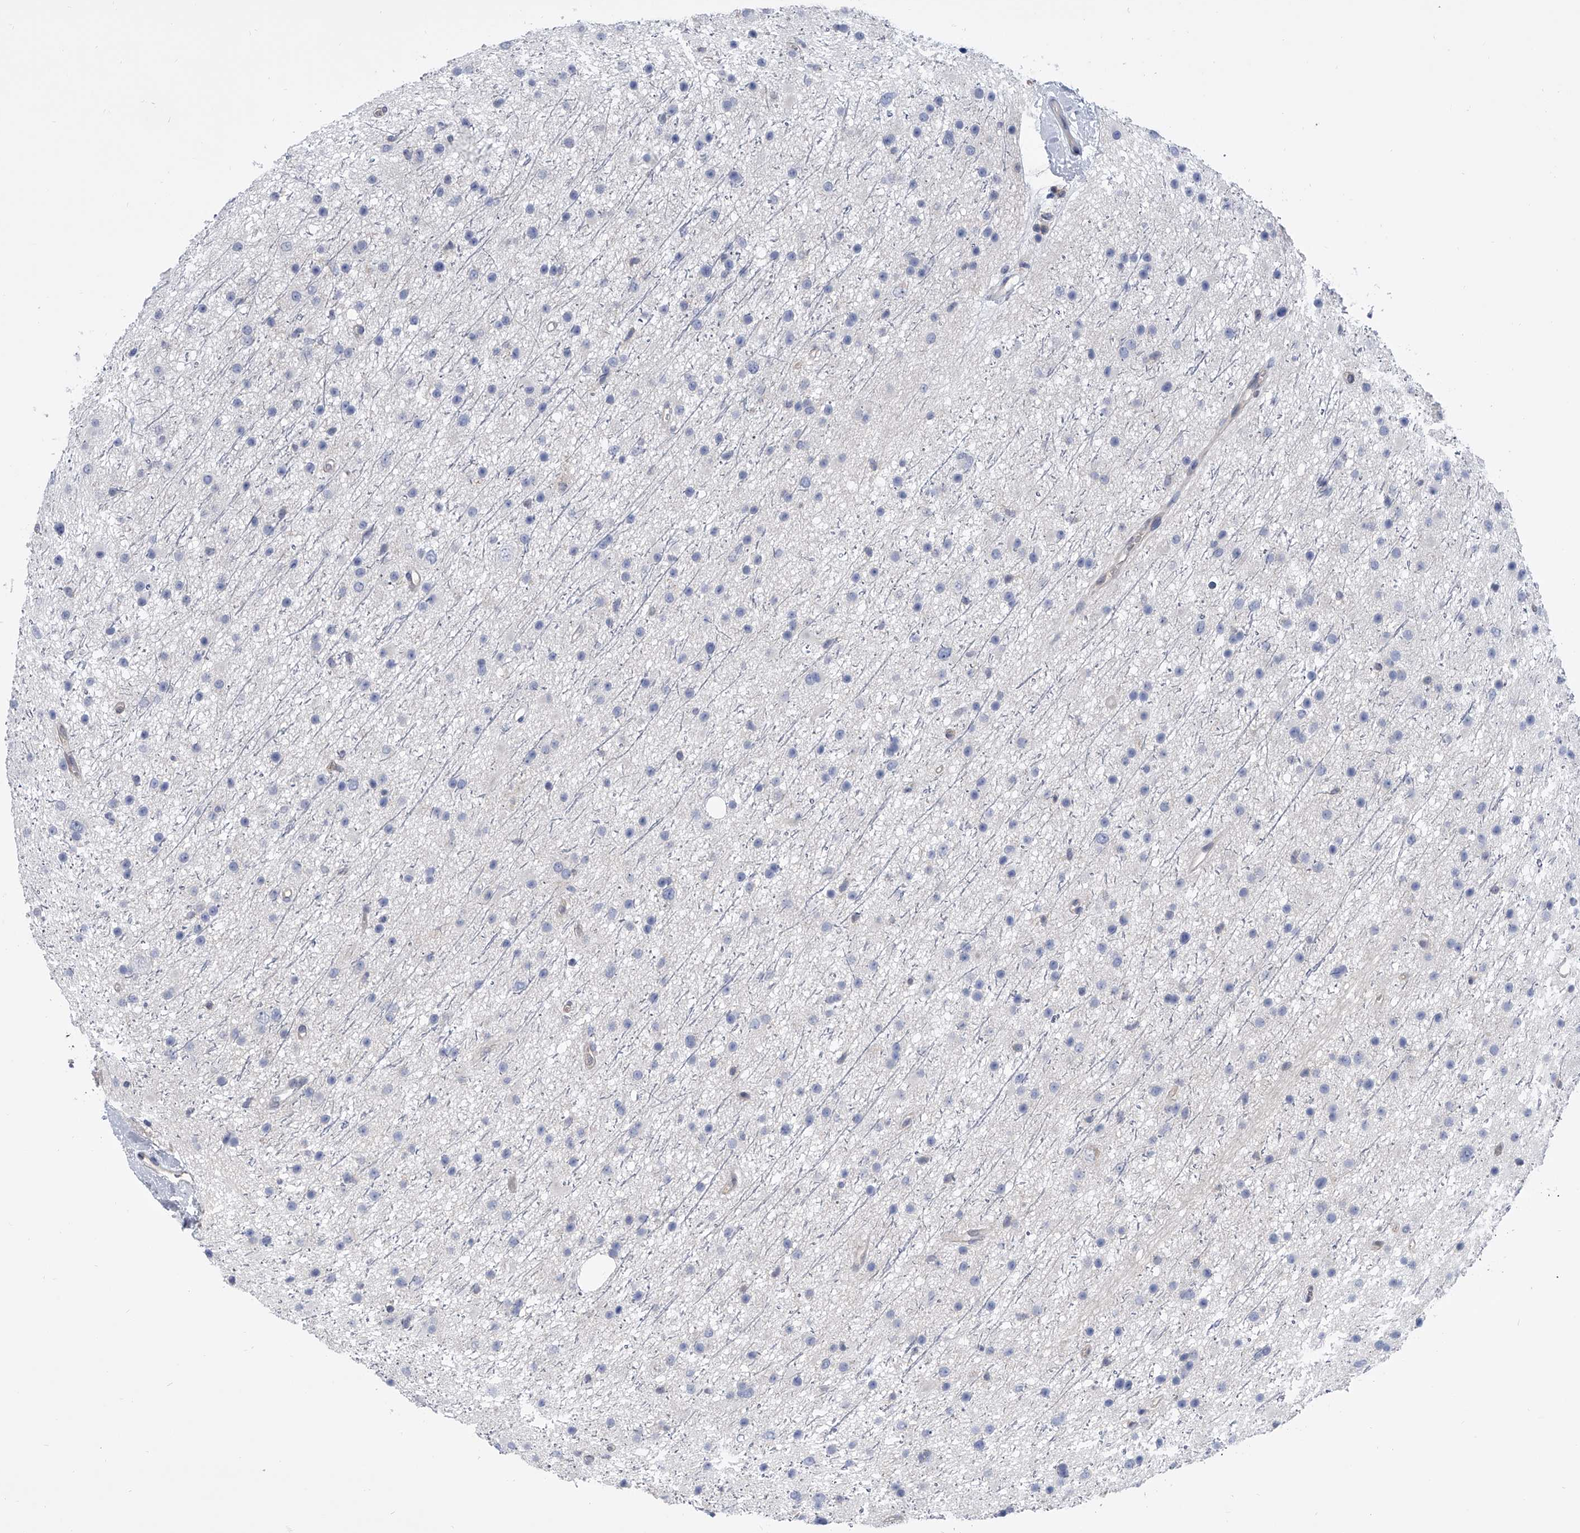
{"staining": {"intensity": "negative", "quantity": "none", "location": "none"}, "tissue": "glioma", "cell_type": "Tumor cells", "image_type": "cancer", "snomed": [{"axis": "morphology", "description": "Glioma, malignant, Low grade"}, {"axis": "topography", "description": "Cerebral cortex"}], "caption": "Histopathology image shows no significant protein expression in tumor cells of malignant low-grade glioma.", "gene": "SERPINB9", "patient": {"sex": "female", "age": 39}}